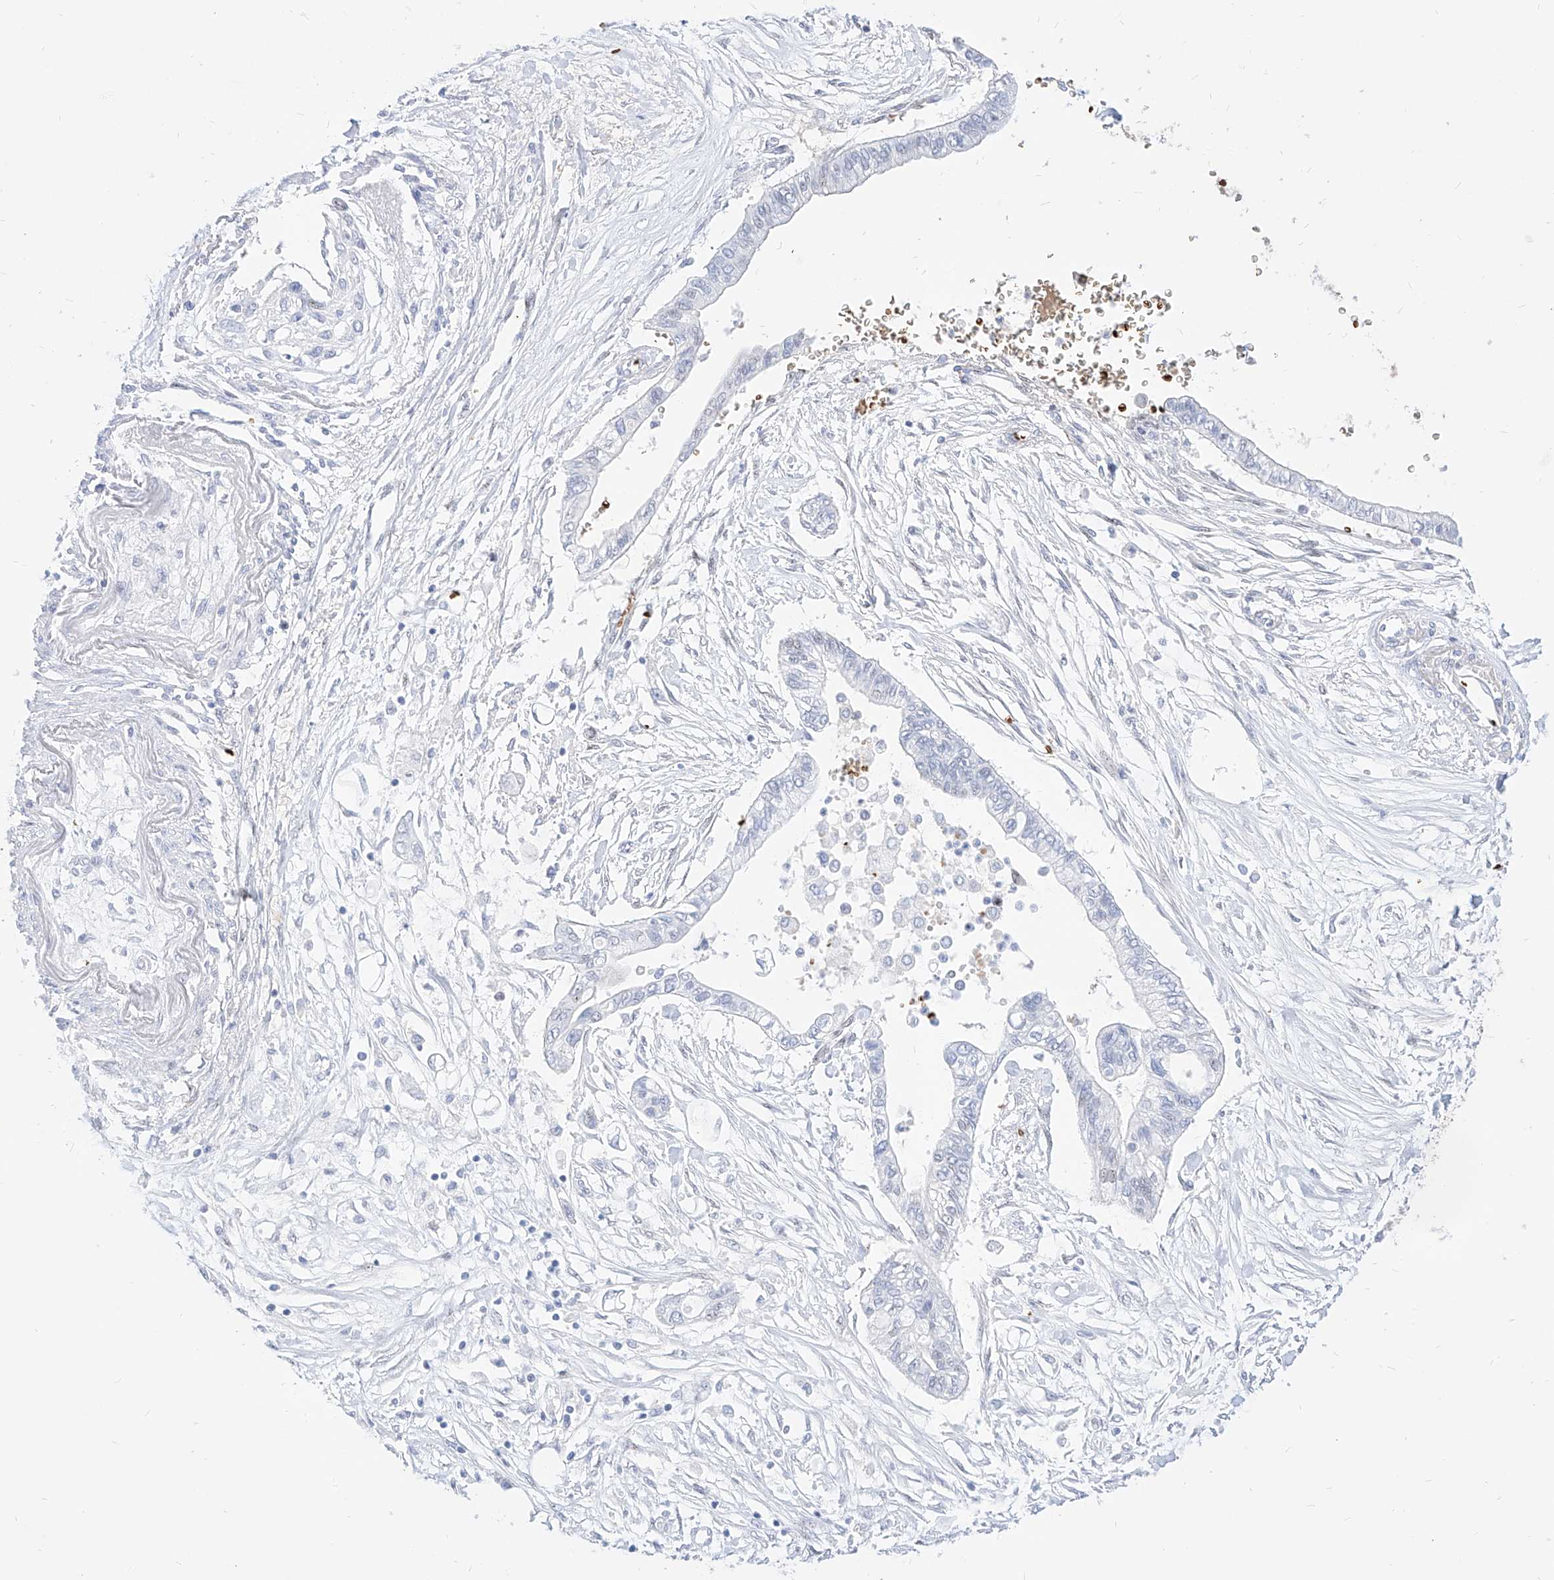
{"staining": {"intensity": "negative", "quantity": "none", "location": "none"}, "tissue": "pancreatic cancer", "cell_type": "Tumor cells", "image_type": "cancer", "snomed": [{"axis": "morphology", "description": "Adenocarcinoma, NOS"}, {"axis": "topography", "description": "Pancreas"}], "caption": "Immunohistochemistry of pancreatic adenocarcinoma demonstrates no expression in tumor cells. The staining is performed using DAB (3,3'-diaminobenzidine) brown chromogen with nuclei counter-stained in using hematoxylin.", "gene": "ZFP42", "patient": {"sex": "female", "age": 77}}